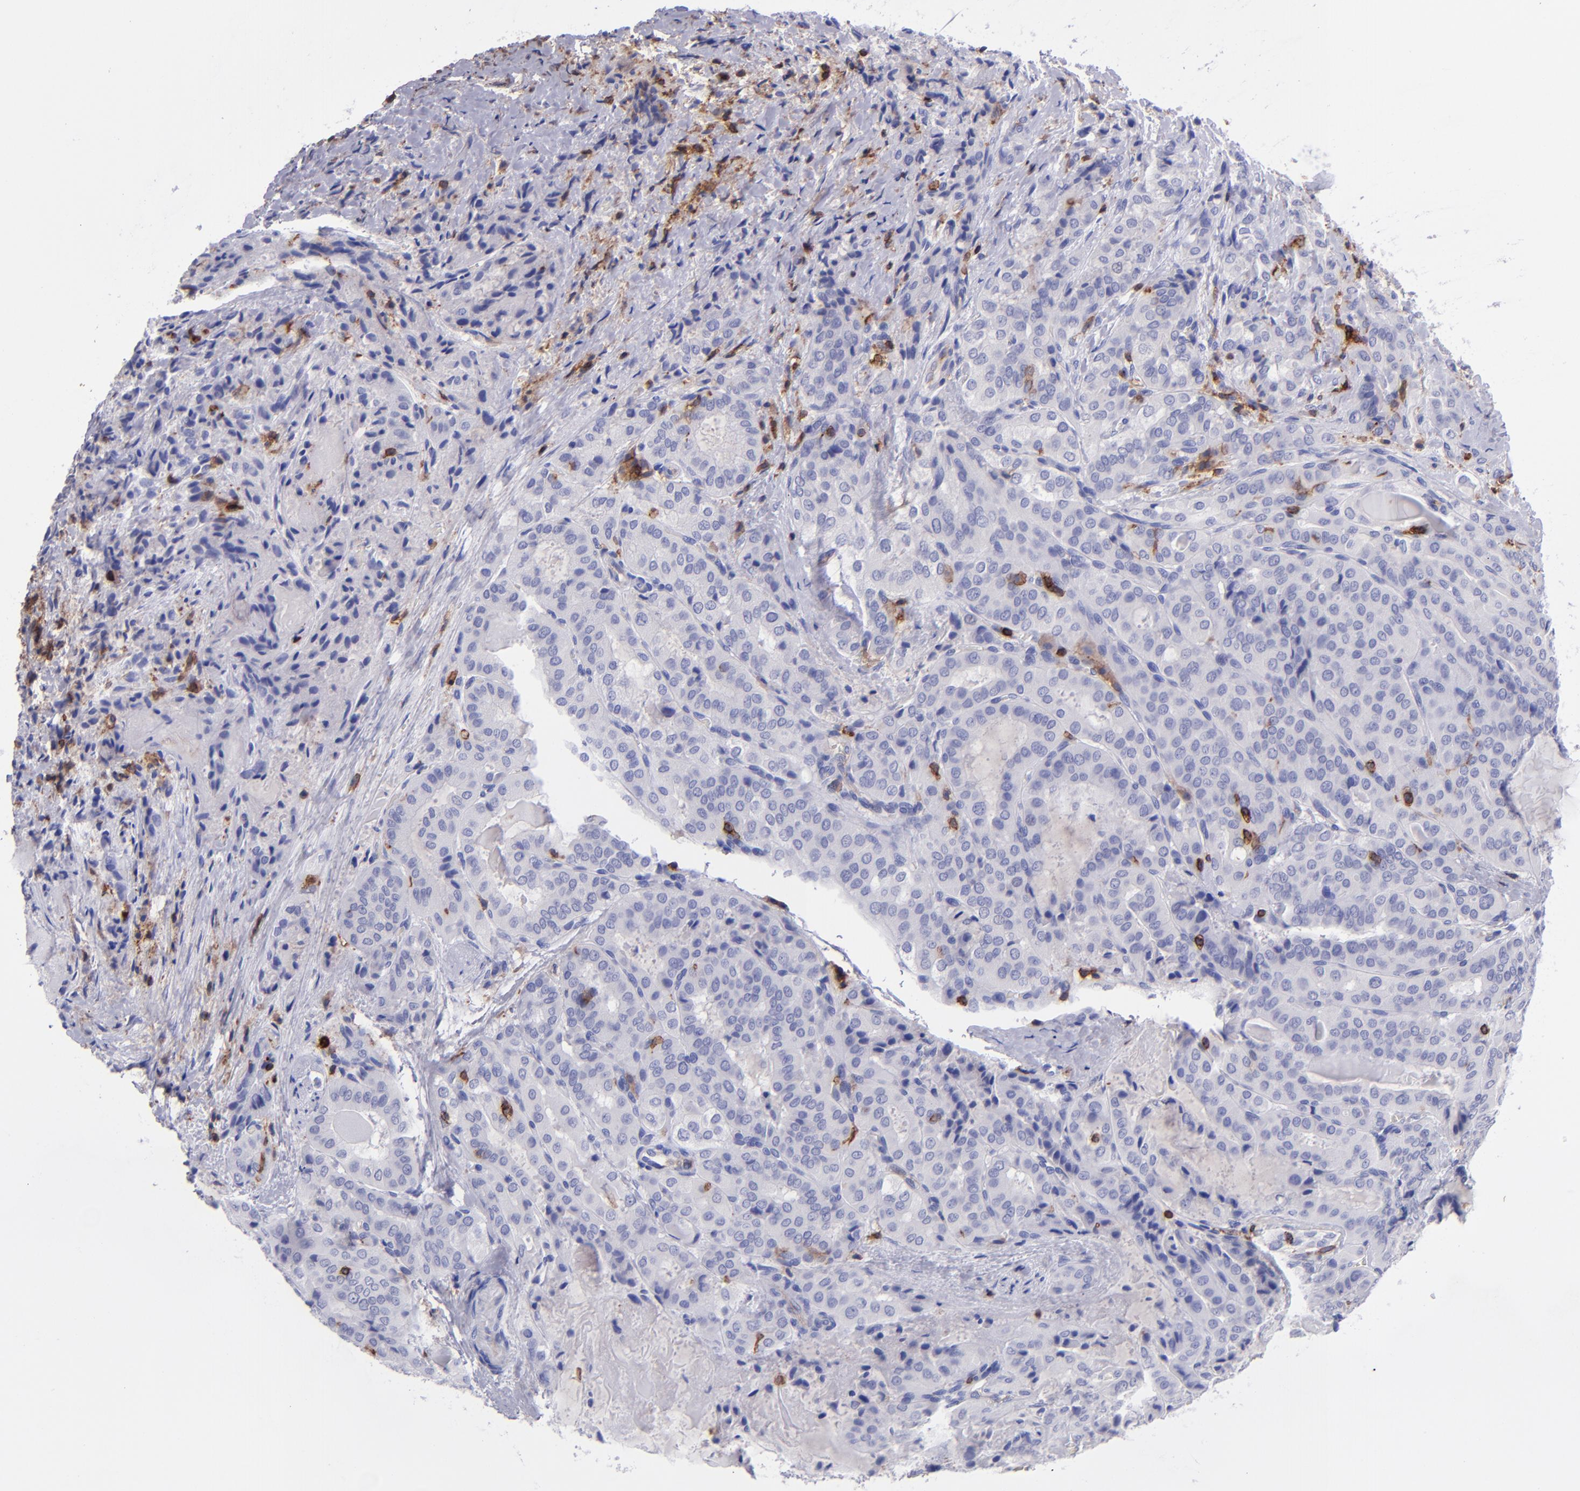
{"staining": {"intensity": "negative", "quantity": "none", "location": "none"}, "tissue": "thyroid cancer", "cell_type": "Tumor cells", "image_type": "cancer", "snomed": [{"axis": "morphology", "description": "Papillary adenocarcinoma, NOS"}, {"axis": "topography", "description": "Thyroid gland"}], "caption": "A micrograph of thyroid cancer (papillary adenocarcinoma) stained for a protein displays no brown staining in tumor cells.", "gene": "ICAM3", "patient": {"sex": "female", "age": 71}}